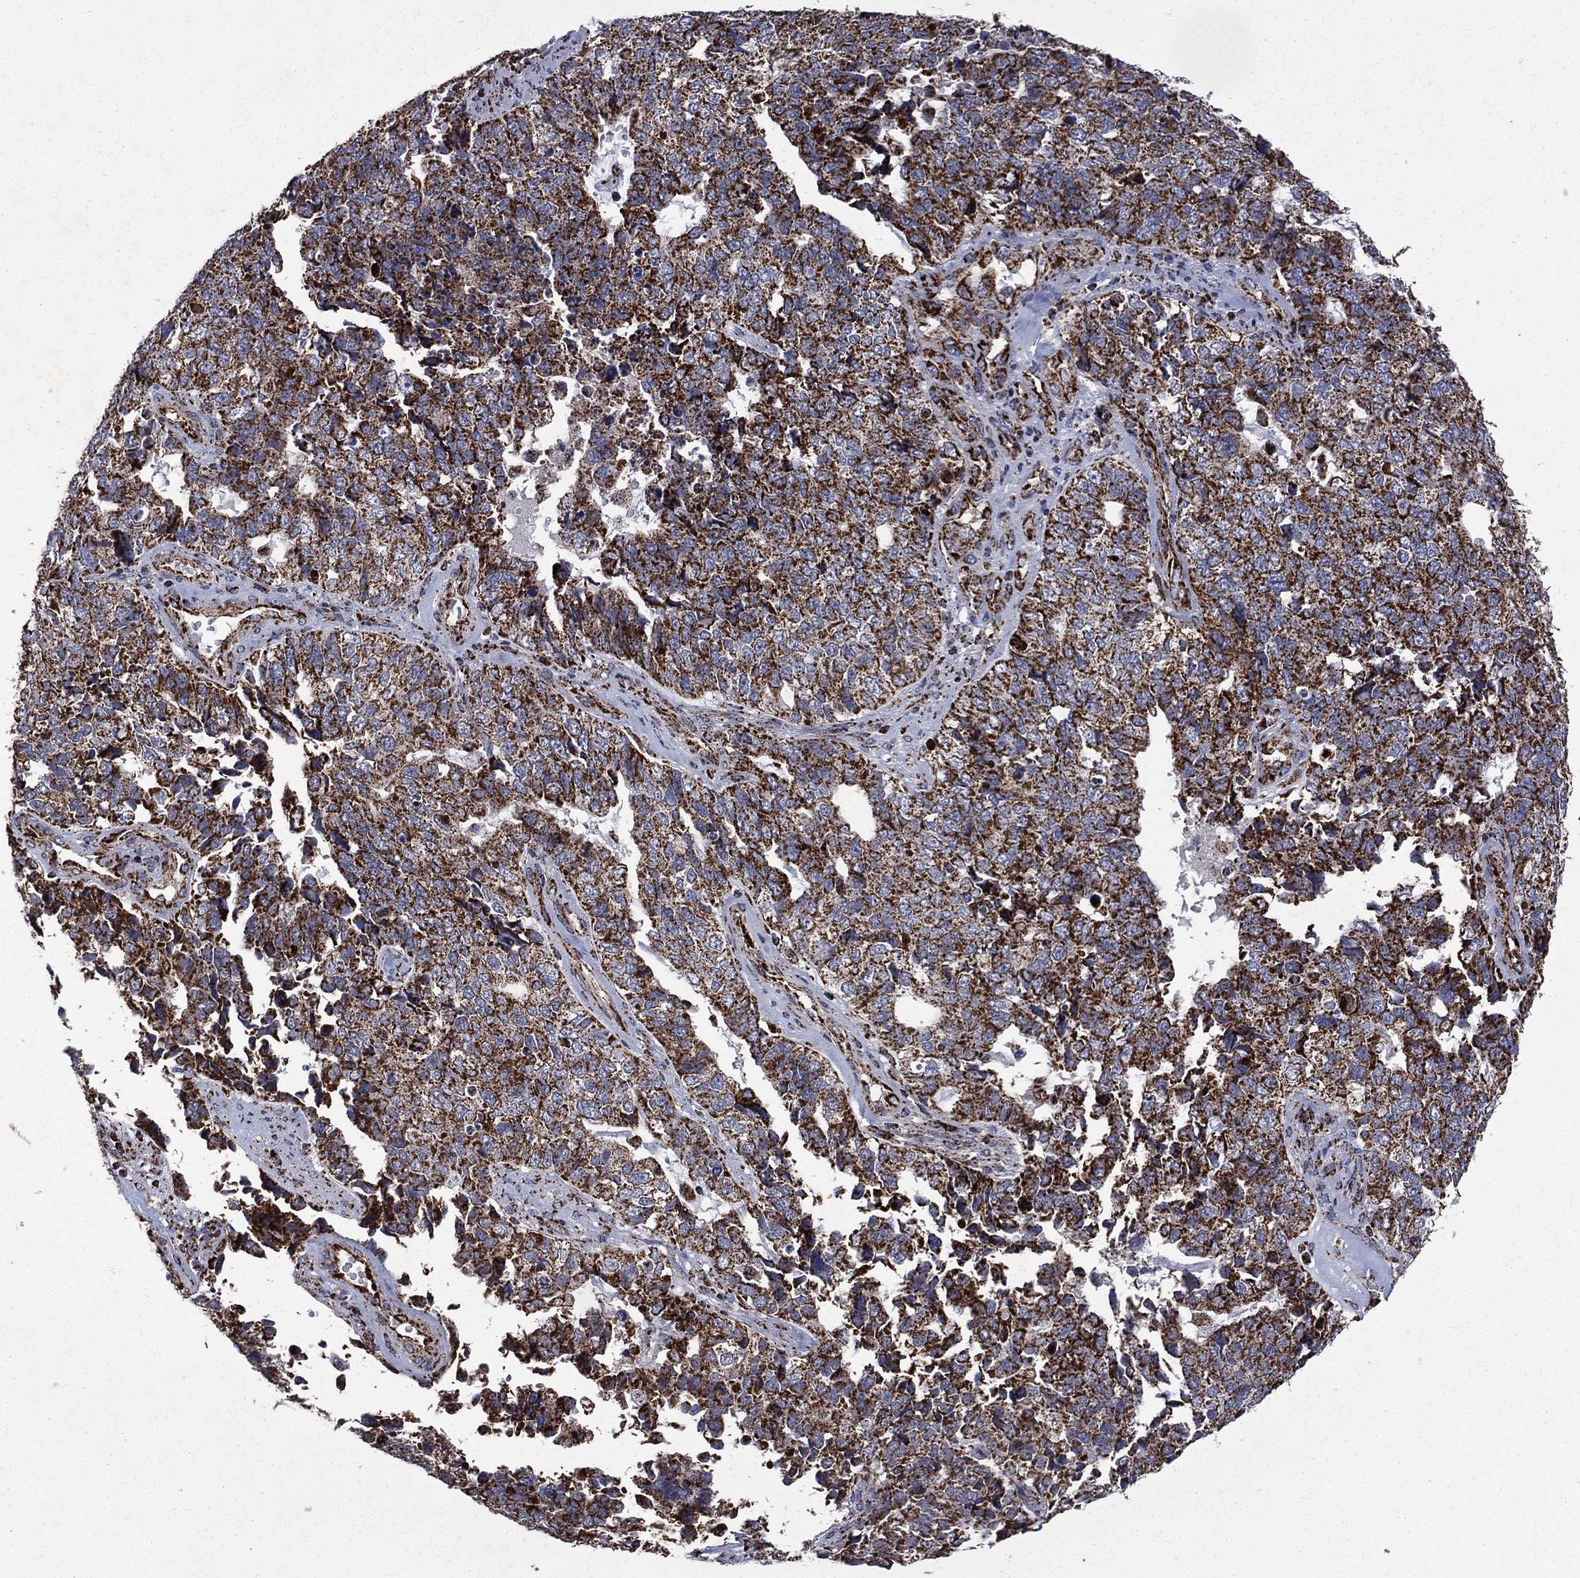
{"staining": {"intensity": "strong", "quantity": ">75%", "location": "cytoplasmic/membranous"}, "tissue": "cervical cancer", "cell_type": "Tumor cells", "image_type": "cancer", "snomed": [{"axis": "morphology", "description": "Squamous cell carcinoma, NOS"}, {"axis": "topography", "description": "Cervix"}], "caption": "Cervical squamous cell carcinoma stained with DAB (3,3'-diaminobenzidine) IHC demonstrates high levels of strong cytoplasmic/membranous staining in about >75% of tumor cells. The staining is performed using DAB brown chromogen to label protein expression. The nuclei are counter-stained blue using hematoxylin.", "gene": "GOT2", "patient": {"sex": "female", "age": 63}}